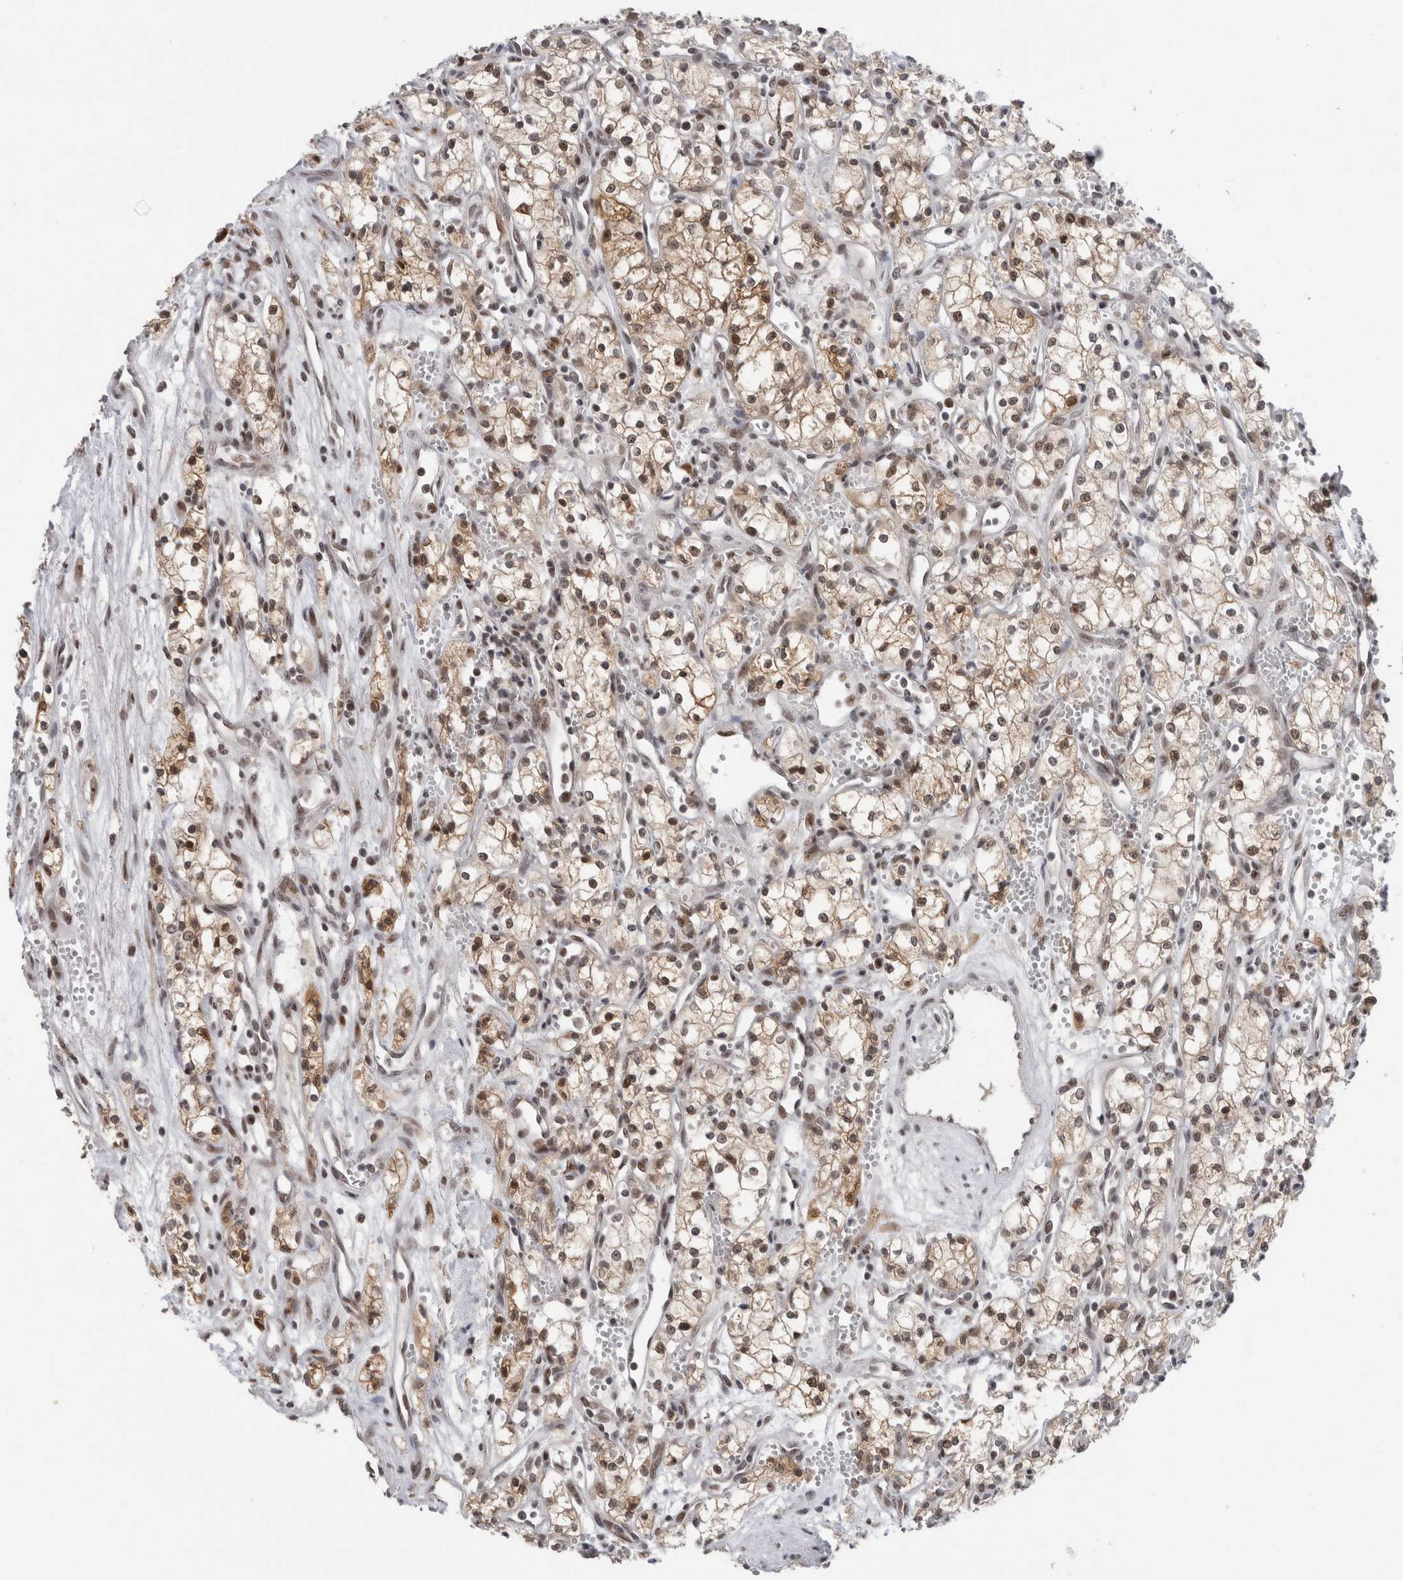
{"staining": {"intensity": "moderate", "quantity": "25%-75%", "location": "cytoplasmic/membranous,nuclear"}, "tissue": "renal cancer", "cell_type": "Tumor cells", "image_type": "cancer", "snomed": [{"axis": "morphology", "description": "Adenocarcinoma, NOS"}, {"axis": "topography", "description": "Kidney"}], "caption": "Renal cancer (adenocarcinoma) tissue displays moderate cytoplasmic/membranous and nuclear staining in about 25%-75% of tumor cells Immunohistochemistry (ihc) stains the protein in brown and the nuclei are stained blue.", "gene": "ZNF521", "patient": {"sex": "male", "age": 59}}